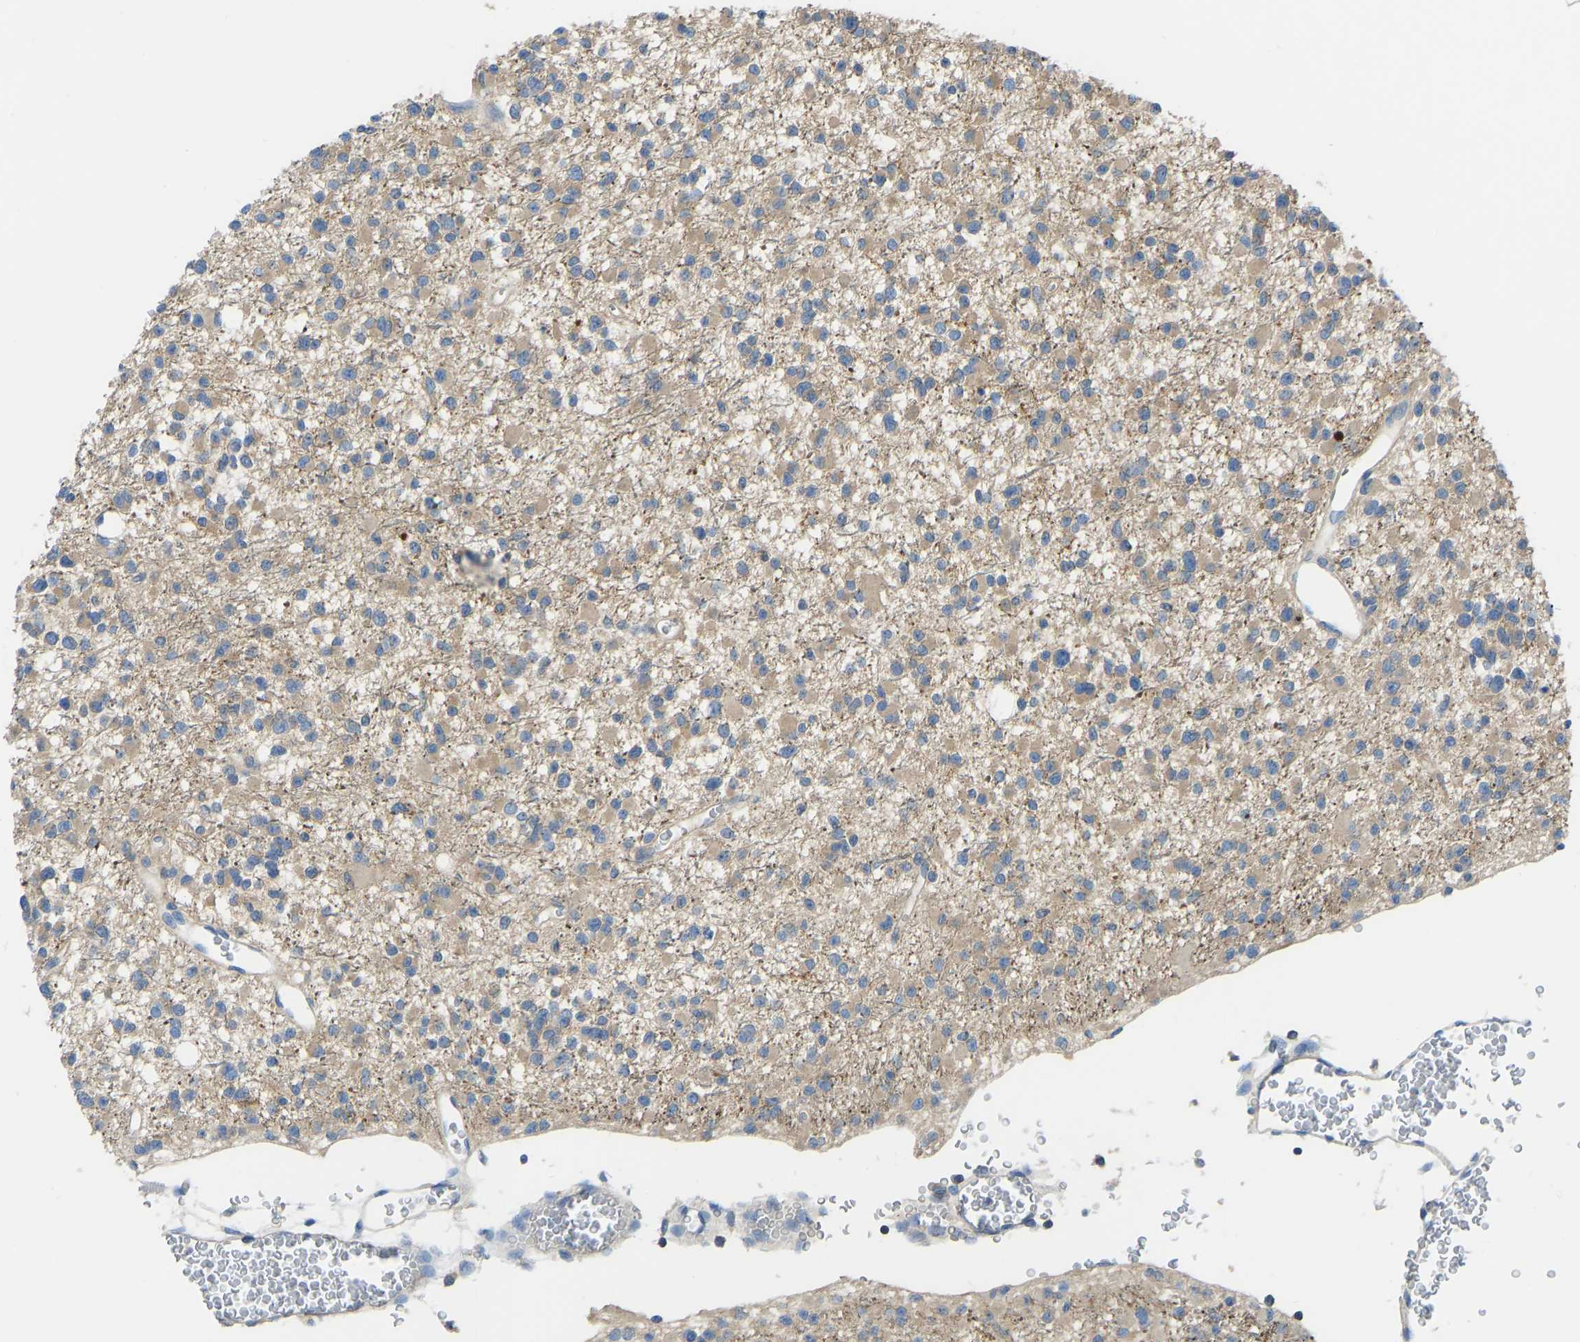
{"staining": {"intensity": "weak", "quantity": ">75%", "location": "cytoplasmic/membranous"}, "tissue": "glioma", "cell_type": "Tumor cells", "image_type": "cancer", "snomed": [{"axis": "morphology", "description": "Glioma, malignant, Low grade"}, {"axis": "topography", "description": "Brain"}], "caption": "Weak cytoplasmic/membranous expression is appreciated in approximately >75% of tumor cells in low-grade glioma (malignant).", "gene": "PPP3CA", "patient": {"sex": "female", "age": 22}}